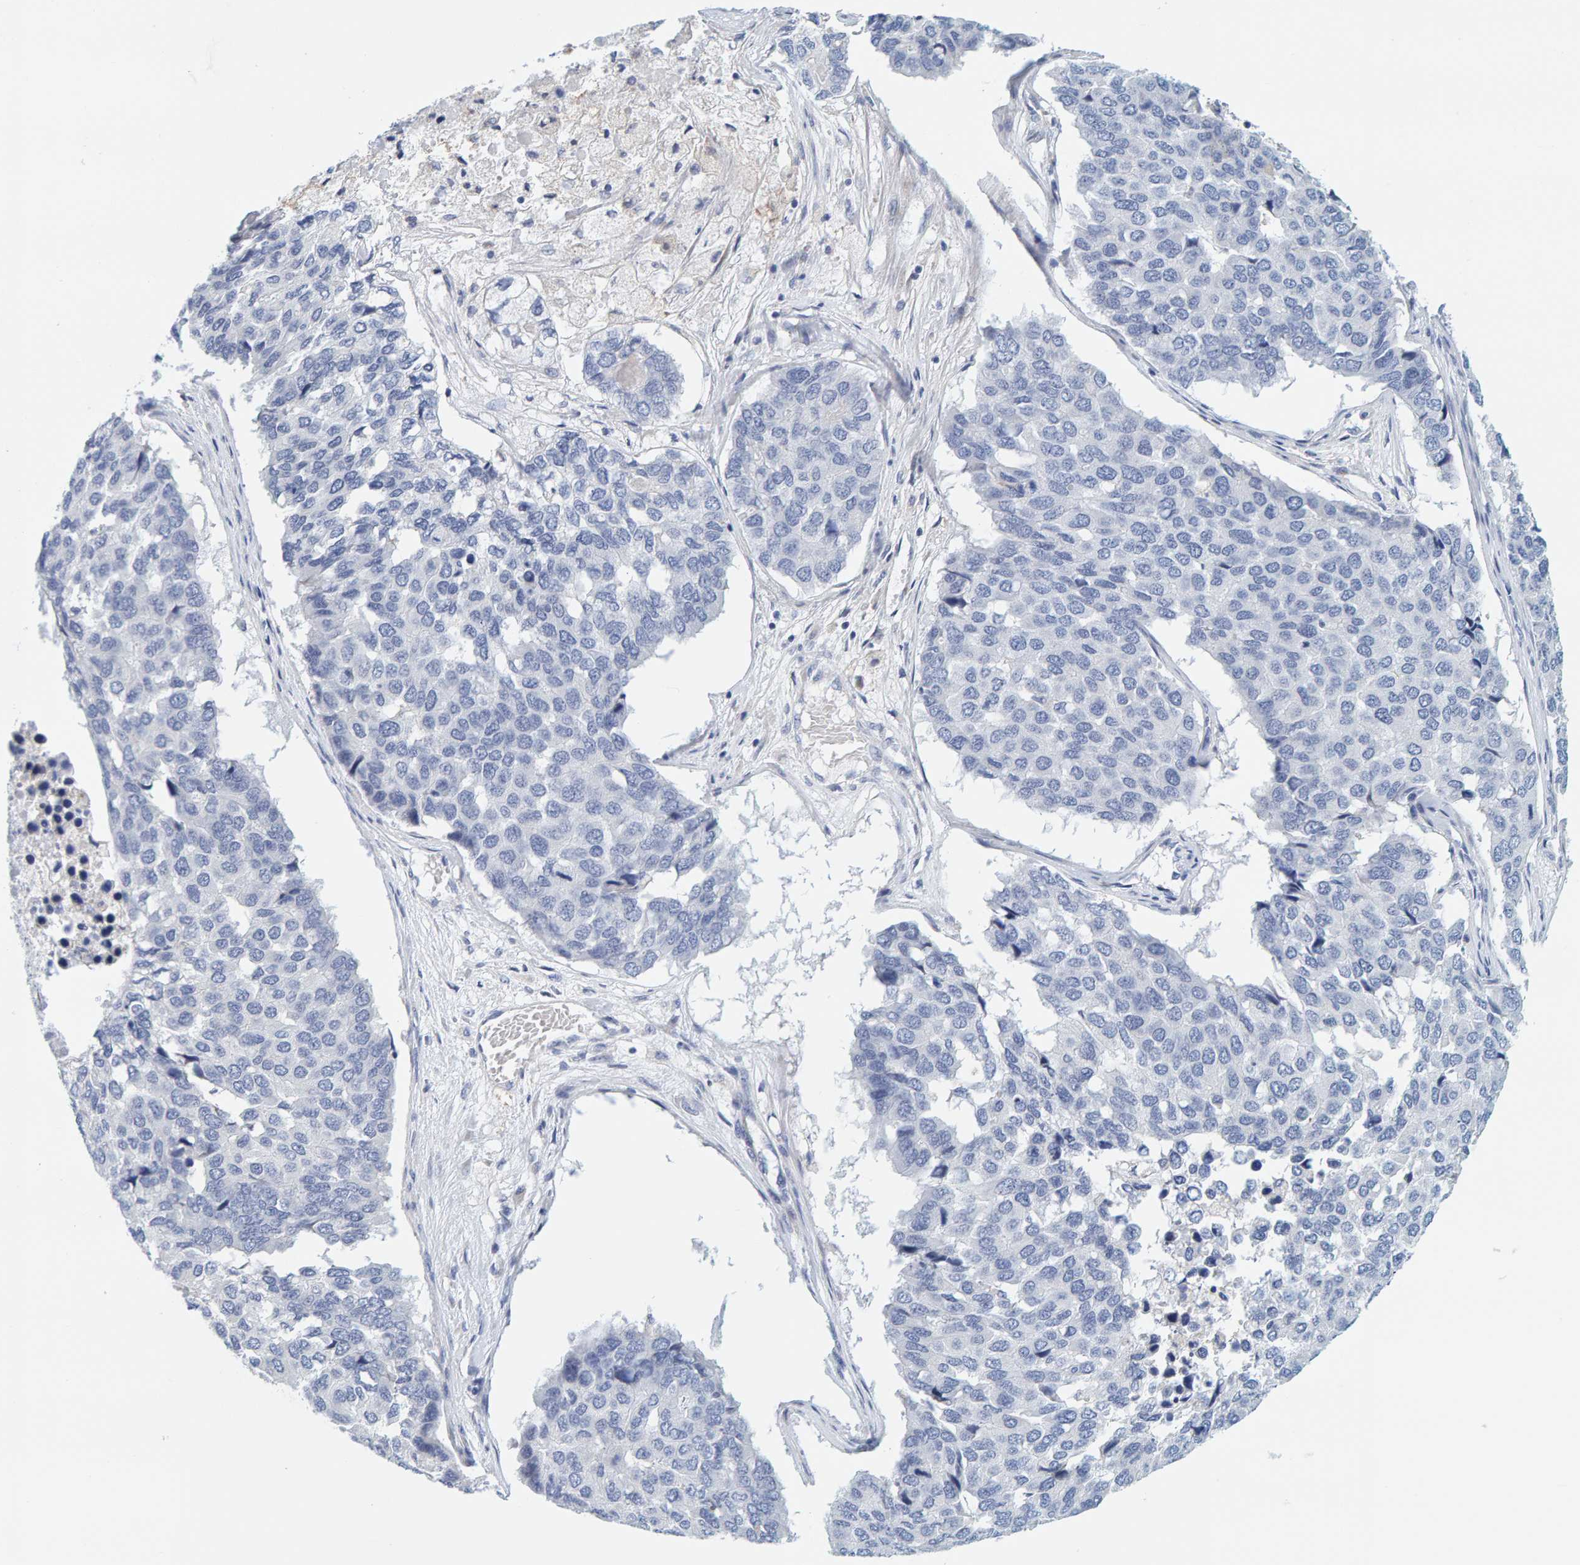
{"staining": {"intensity": "negative", "quantity": "none", "location": "none"}, "tissue": "pancreatic cancer", "cell_type": "Tumor cells", "image_type": "cancer", "snomed": [{"axis": "morphology", "description": "Adenocarcinoma, NOS"}, {"axis": "topography", "description": "Pancreas"}], "caption": "This is an immunohistochemistry histopathology image of pancreatic cancer. There is no positivity in tumor cells.", "gene": "MOG", "patient": {"sex": "male", "age": 50}}